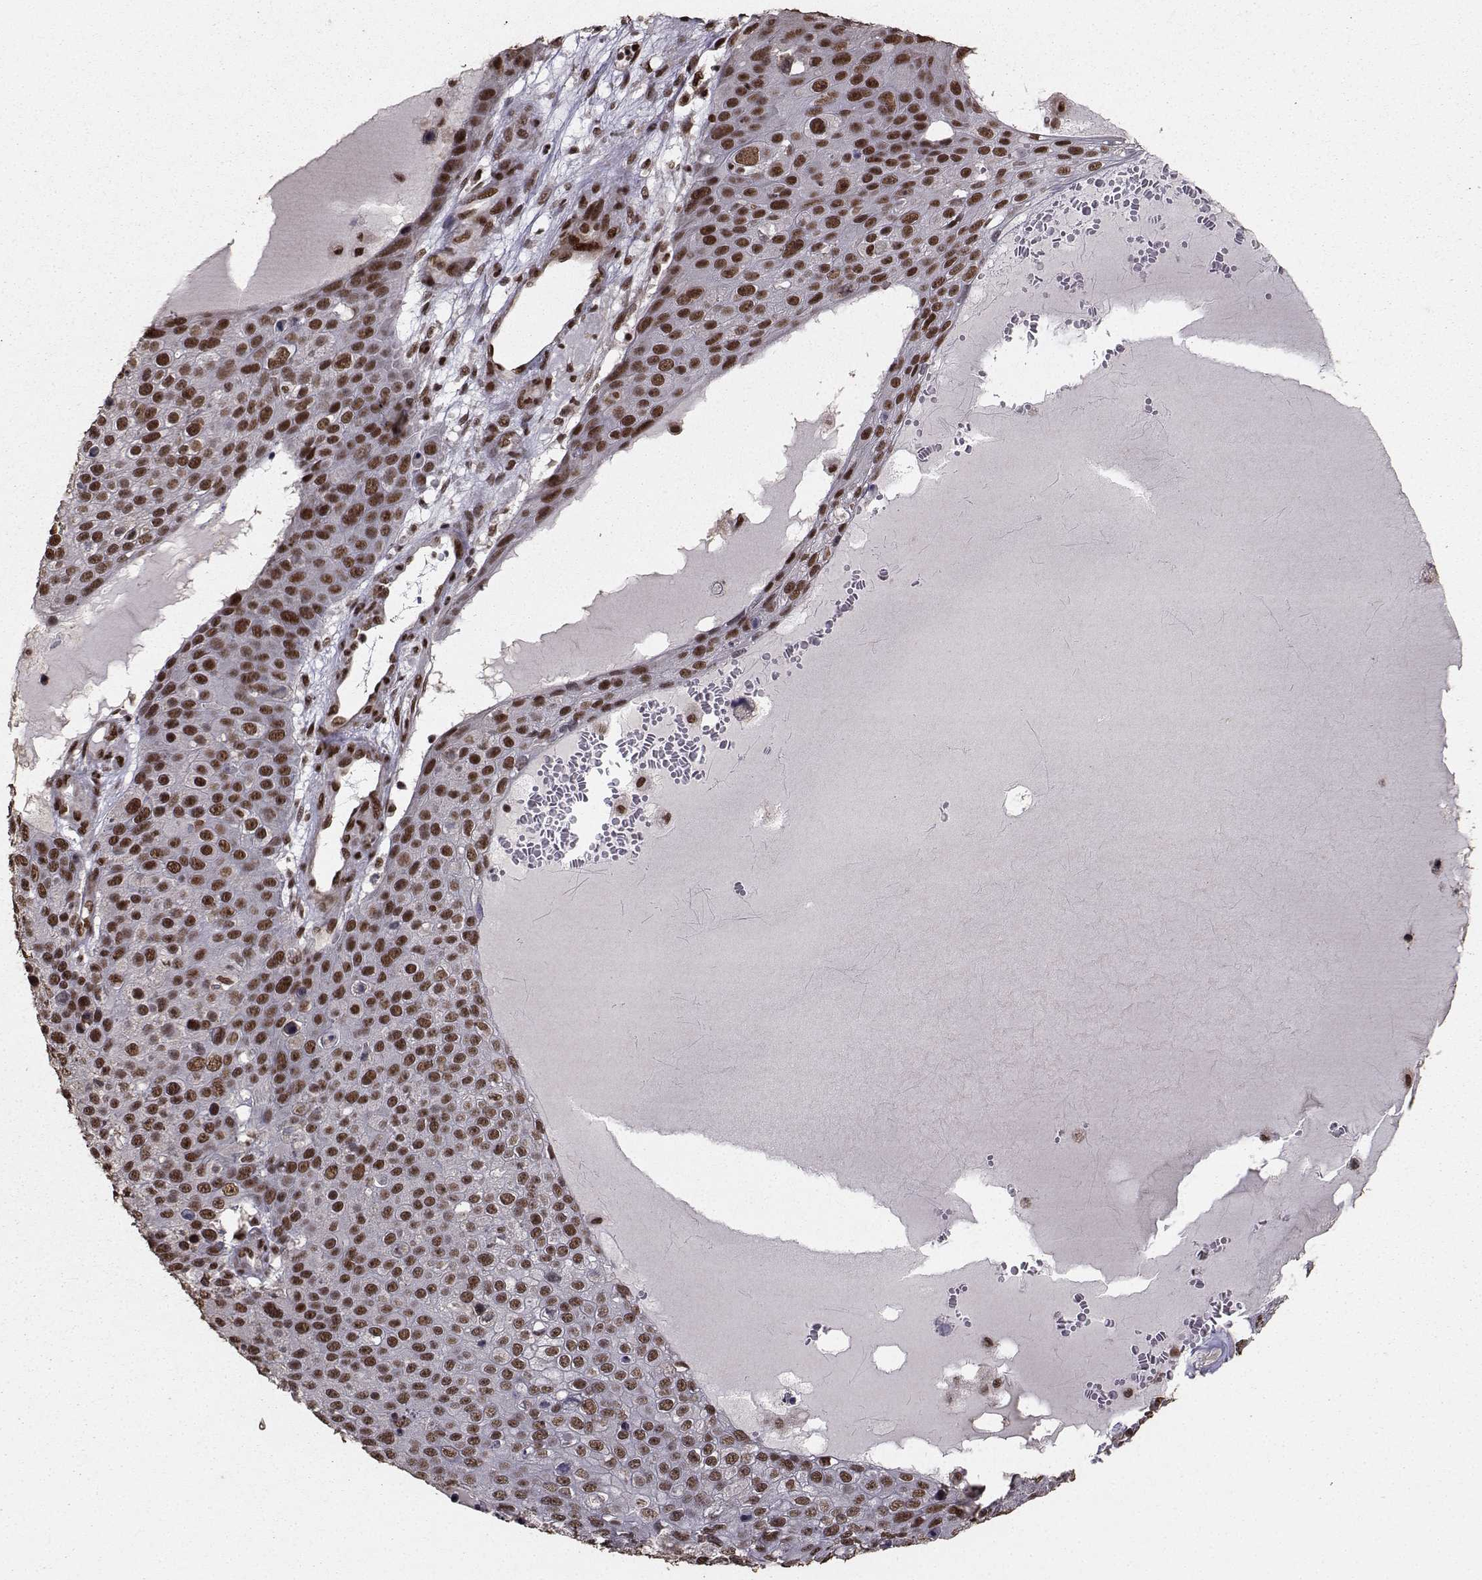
{"staining": {"intensity": "strong", "quantity": "25%-75%", "location": "nuclear"}, "tissue": "skin cancer", "cell_type": "Tumor cells", "image_type": "cancer", "snomed": [{"axis": "morphology", "description": "Squamous cell carcinoma, NOS"}, {"axis": "topography", "description": "Skin"}], "caption": "A brown stain labels strong nuclear positivity of a protein in human skin cancer tumor cells. (DAB (3,3'-diaminobenzidine) IHC, brown staining for protein, blue staining for nuclei).", "gene": "SF1", "patient": {"sex": "male", "age": 71}}